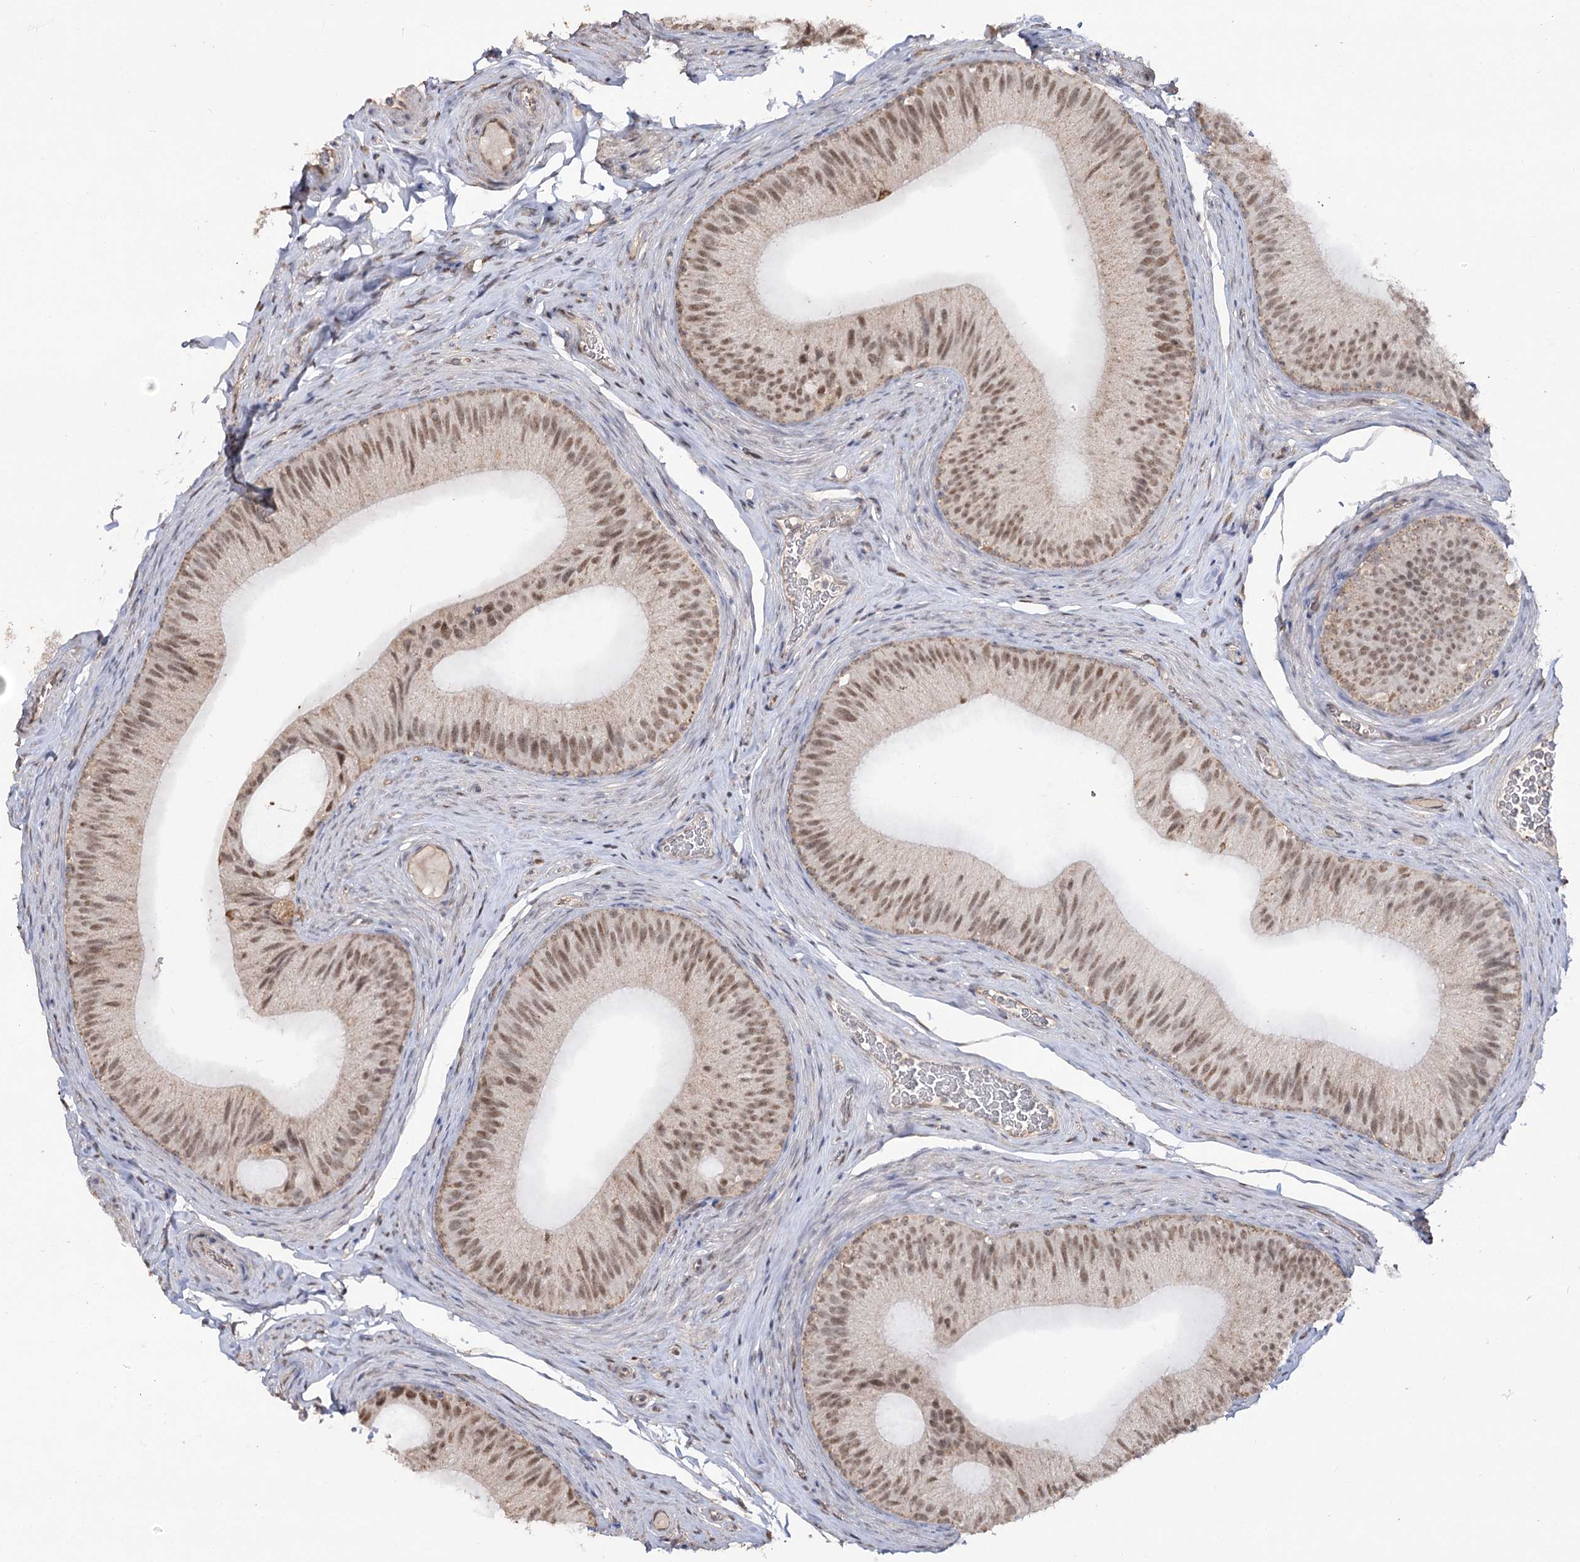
{"staining": {"intensity": "moderate", "quantity": ">75%", "location": "nuclear"}, "tissue": "epididymis", "cell_type": "Glandular cells", "image_type": "normal", "snomed": [{"axis": "morphology", "description": "Normal tissue, NOS"}, {"axis": "topography", "description": "Epididymis"}], "caption": "Protein staining of normal epididymis reveals moderate nuclear staining in approximately >75% of glandular cells. The protein is stained brown, and the nuclei are stained in blue (DAB IHC with brightfield microscopy, high magnification).", "gene": "RUFY4", "patient": {"sex": "male", "age": 34}}